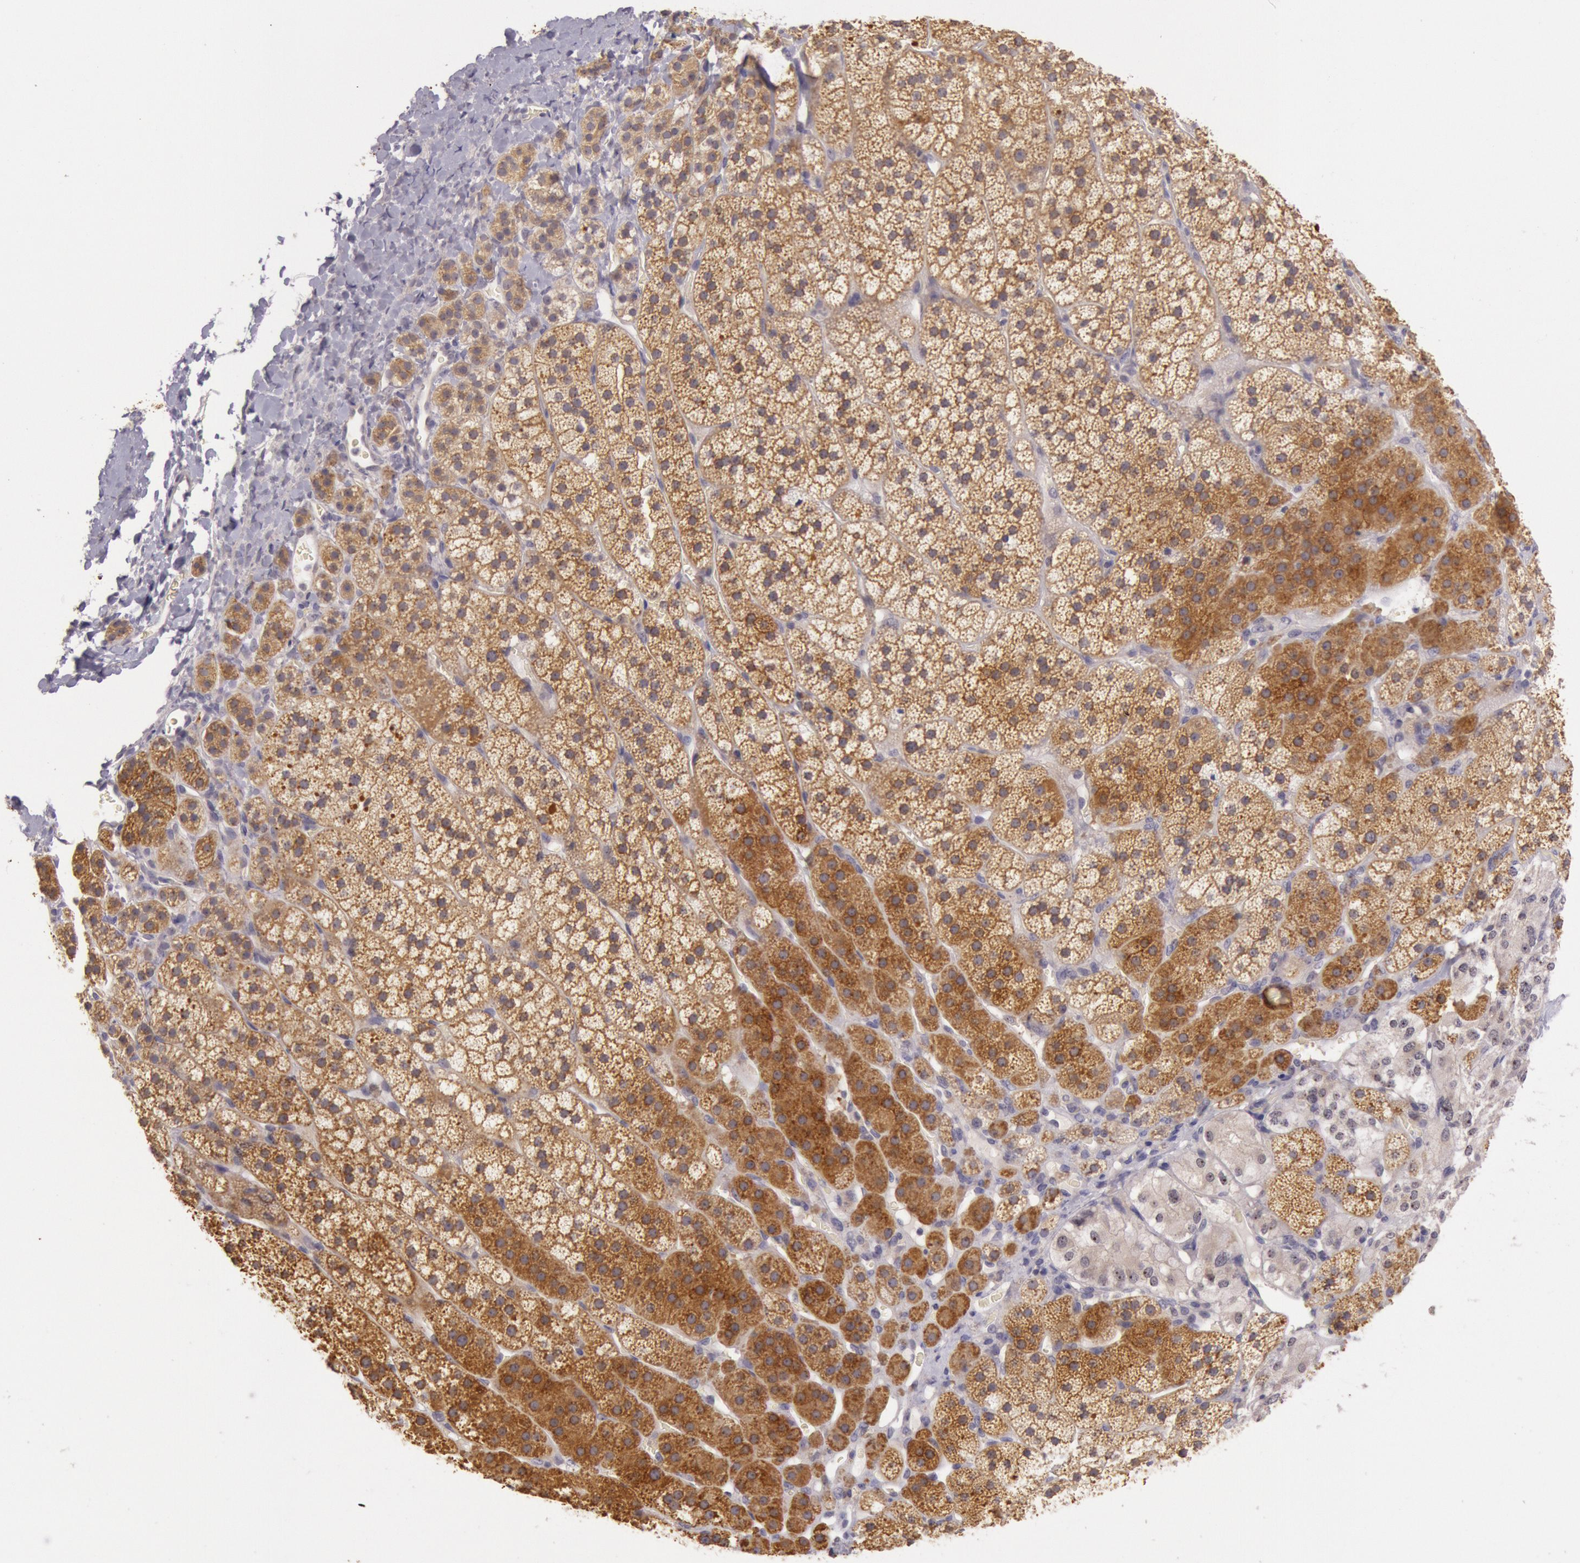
{"staining": {"intensity": "strong", "quantity": ">75%", "location": "cytoplasmic/membranous"}, "tissue": "adrenal gland", "cell_type": "Glandular cells", "image_type": "normal", "snomed": [{"axis": "morphology", "description": "Normal tissue, NOS"}, {"axis": "topography", "description": "Adrenal gland"}], "caption": "DAB immunohistochemical staining of unremarkable human adrenal gland shows strong cytoplasmic/membranous protein expression in approximately >75% of glandular cells.", "gene": "CDK16", "patient": {"sex": "female", "age": 44}}